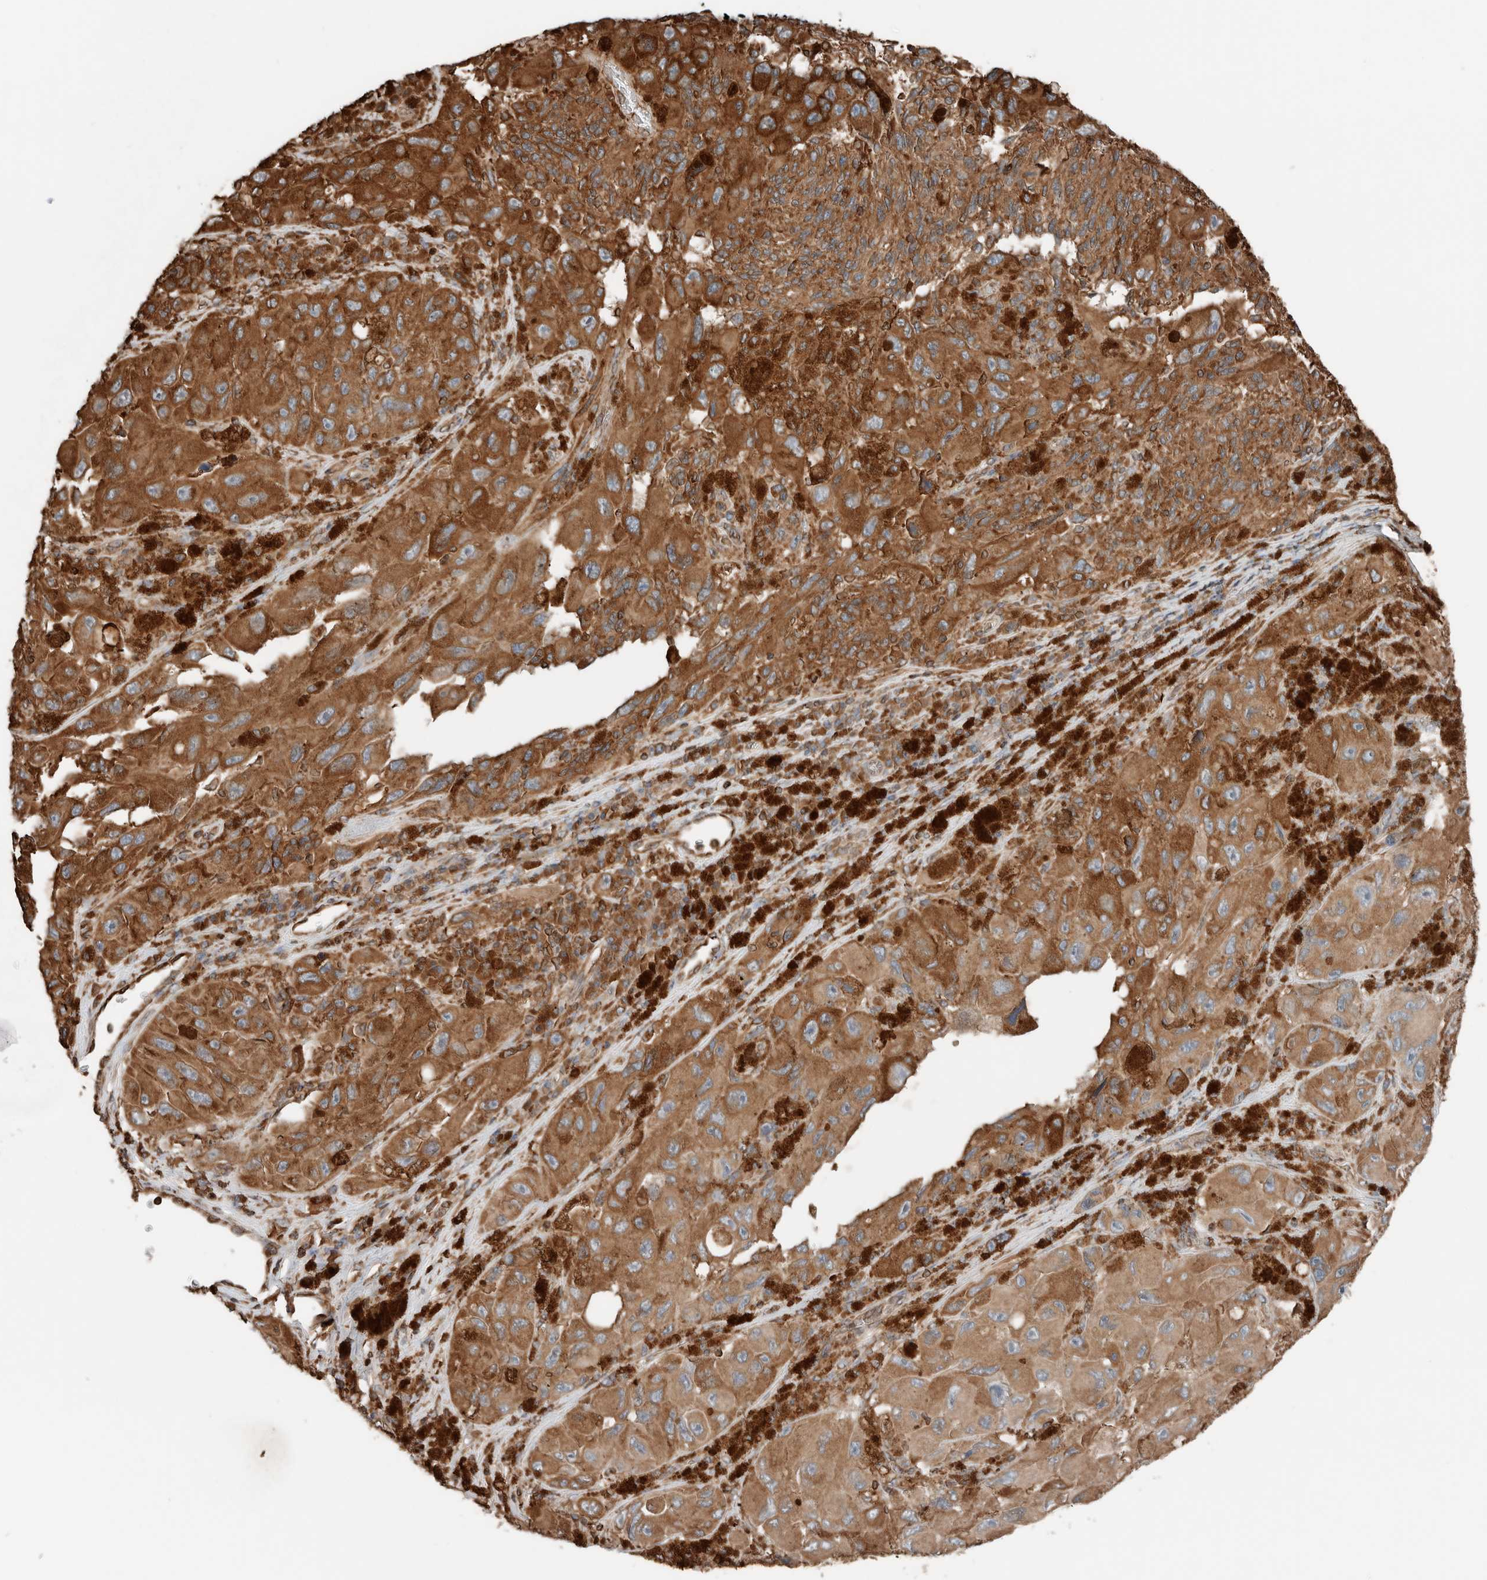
{"staining": {"intensity": "moderate", "quantity": ">75%", "location": "cytoplasmic/membranous"}, "tissue": "melanoma", "cell_type": "Tumor cells", "image_type": "cancer", "snomed": [{"axis": "morphology", "description": "Malignant melanoma, NOS"}, {"axis": "topography", "description": "Skin"}], "caption": "Malignant melanoma stained for a protein (brown) exhibits moderate cytoplasmic/membranous positive staining in about >75% of tumor cells.", "gene": "ERAP2", "patient": {"sex": "female", "age": 73}}